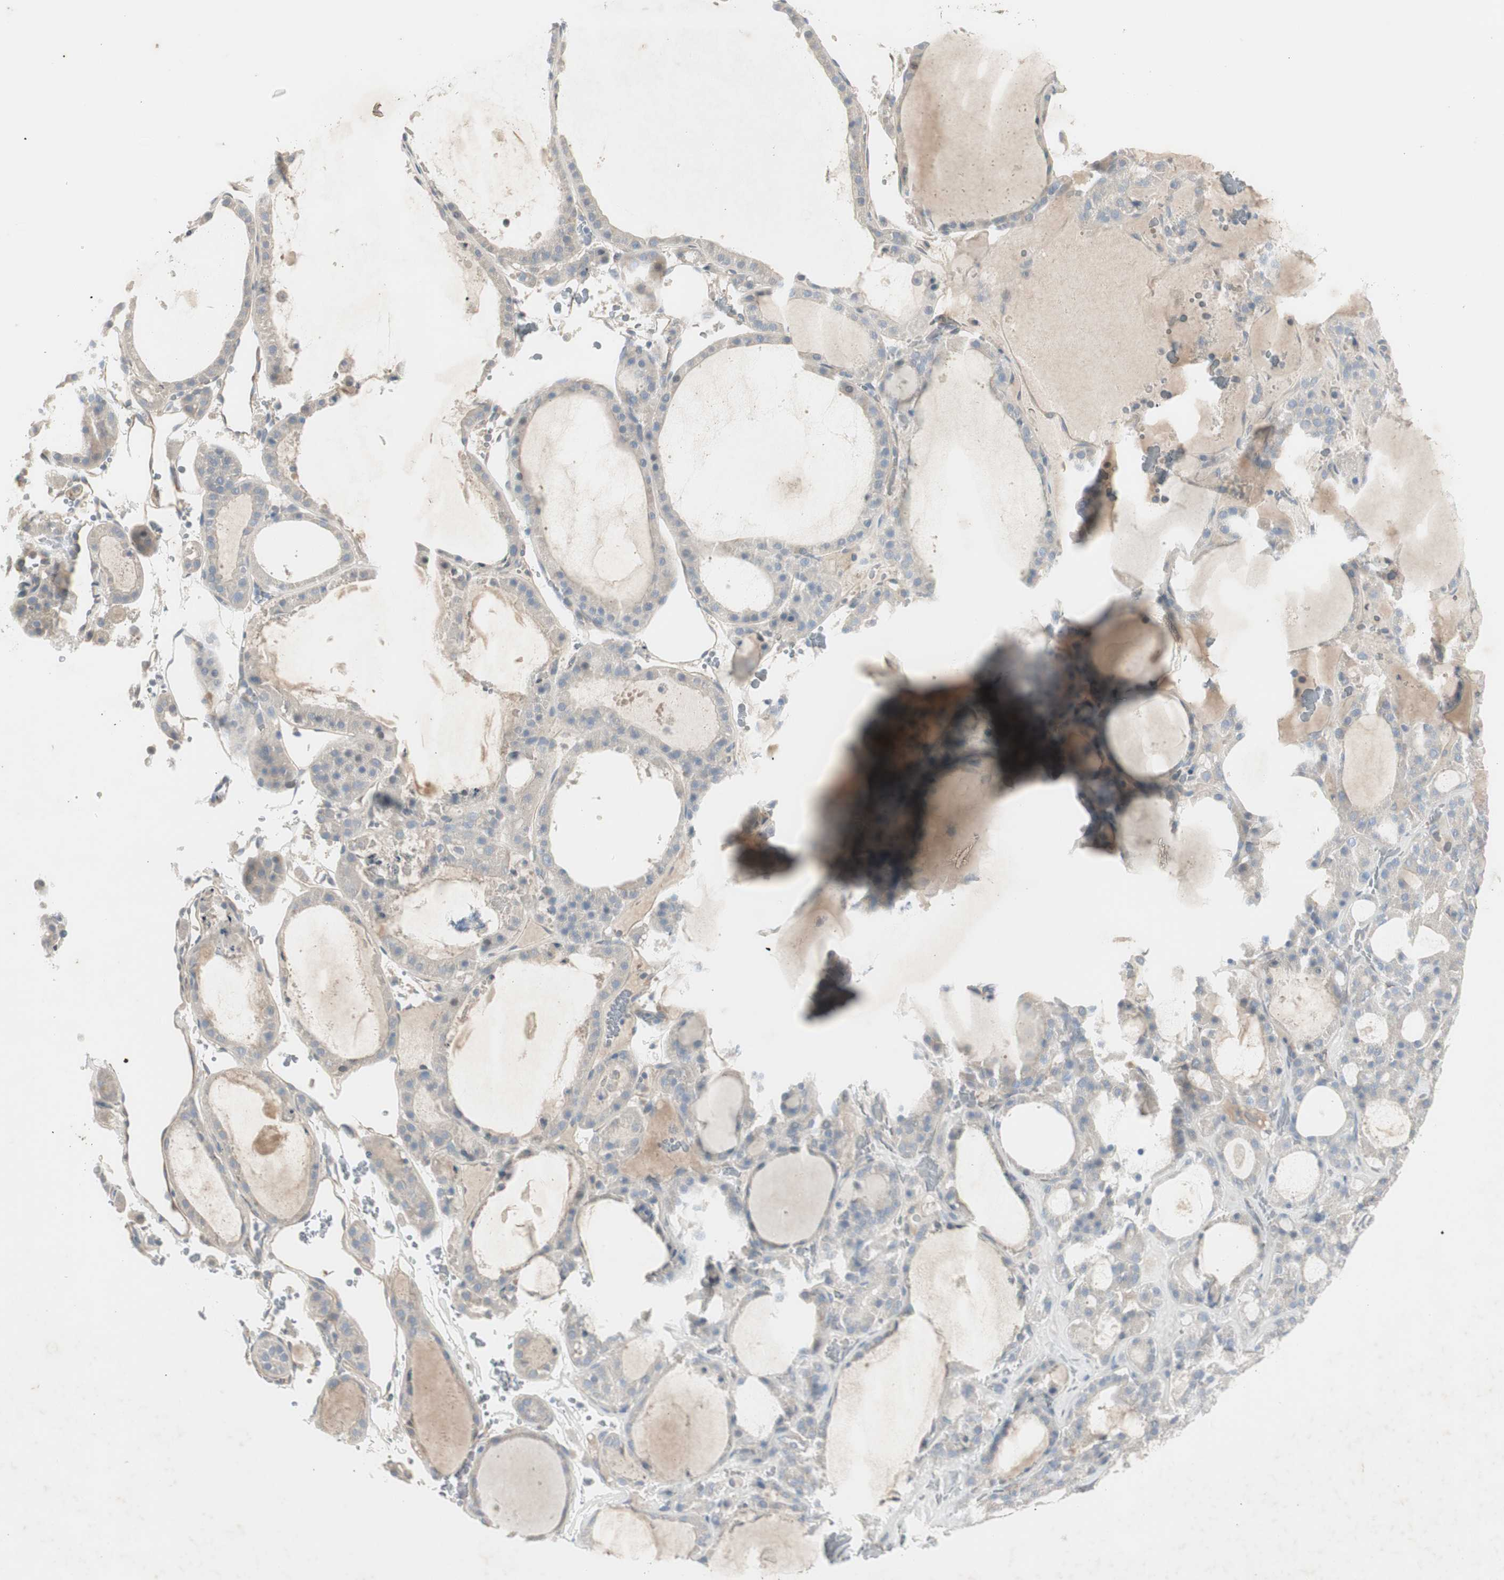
{"staining": {"intensity": "moderate", "quantity": "<25%", "location": "cytoplasmic/membranous"}, "tissue": "thyroid gland", "cell_type": "Glandular cells", "image_type": "normal", "snomed": [{"axis": "morphology", "description": "Normal tissue, NOS"}, {"axis": "morphology", "description": "Carcinoma, NOS"}, {"axis": "topography", "description": "Thyroid gland"}], "caption": "Thyroid gland stained with immunohistochemistry (IHC) demonstrates moderate cytoplasmic/membranous expression in about <25% of glandular cells. (DAB IHC, brown staining for protein, blue staining for nuclei).", "gene": "MAPRE3", "patient": {"sex": "female", "age": 86}}